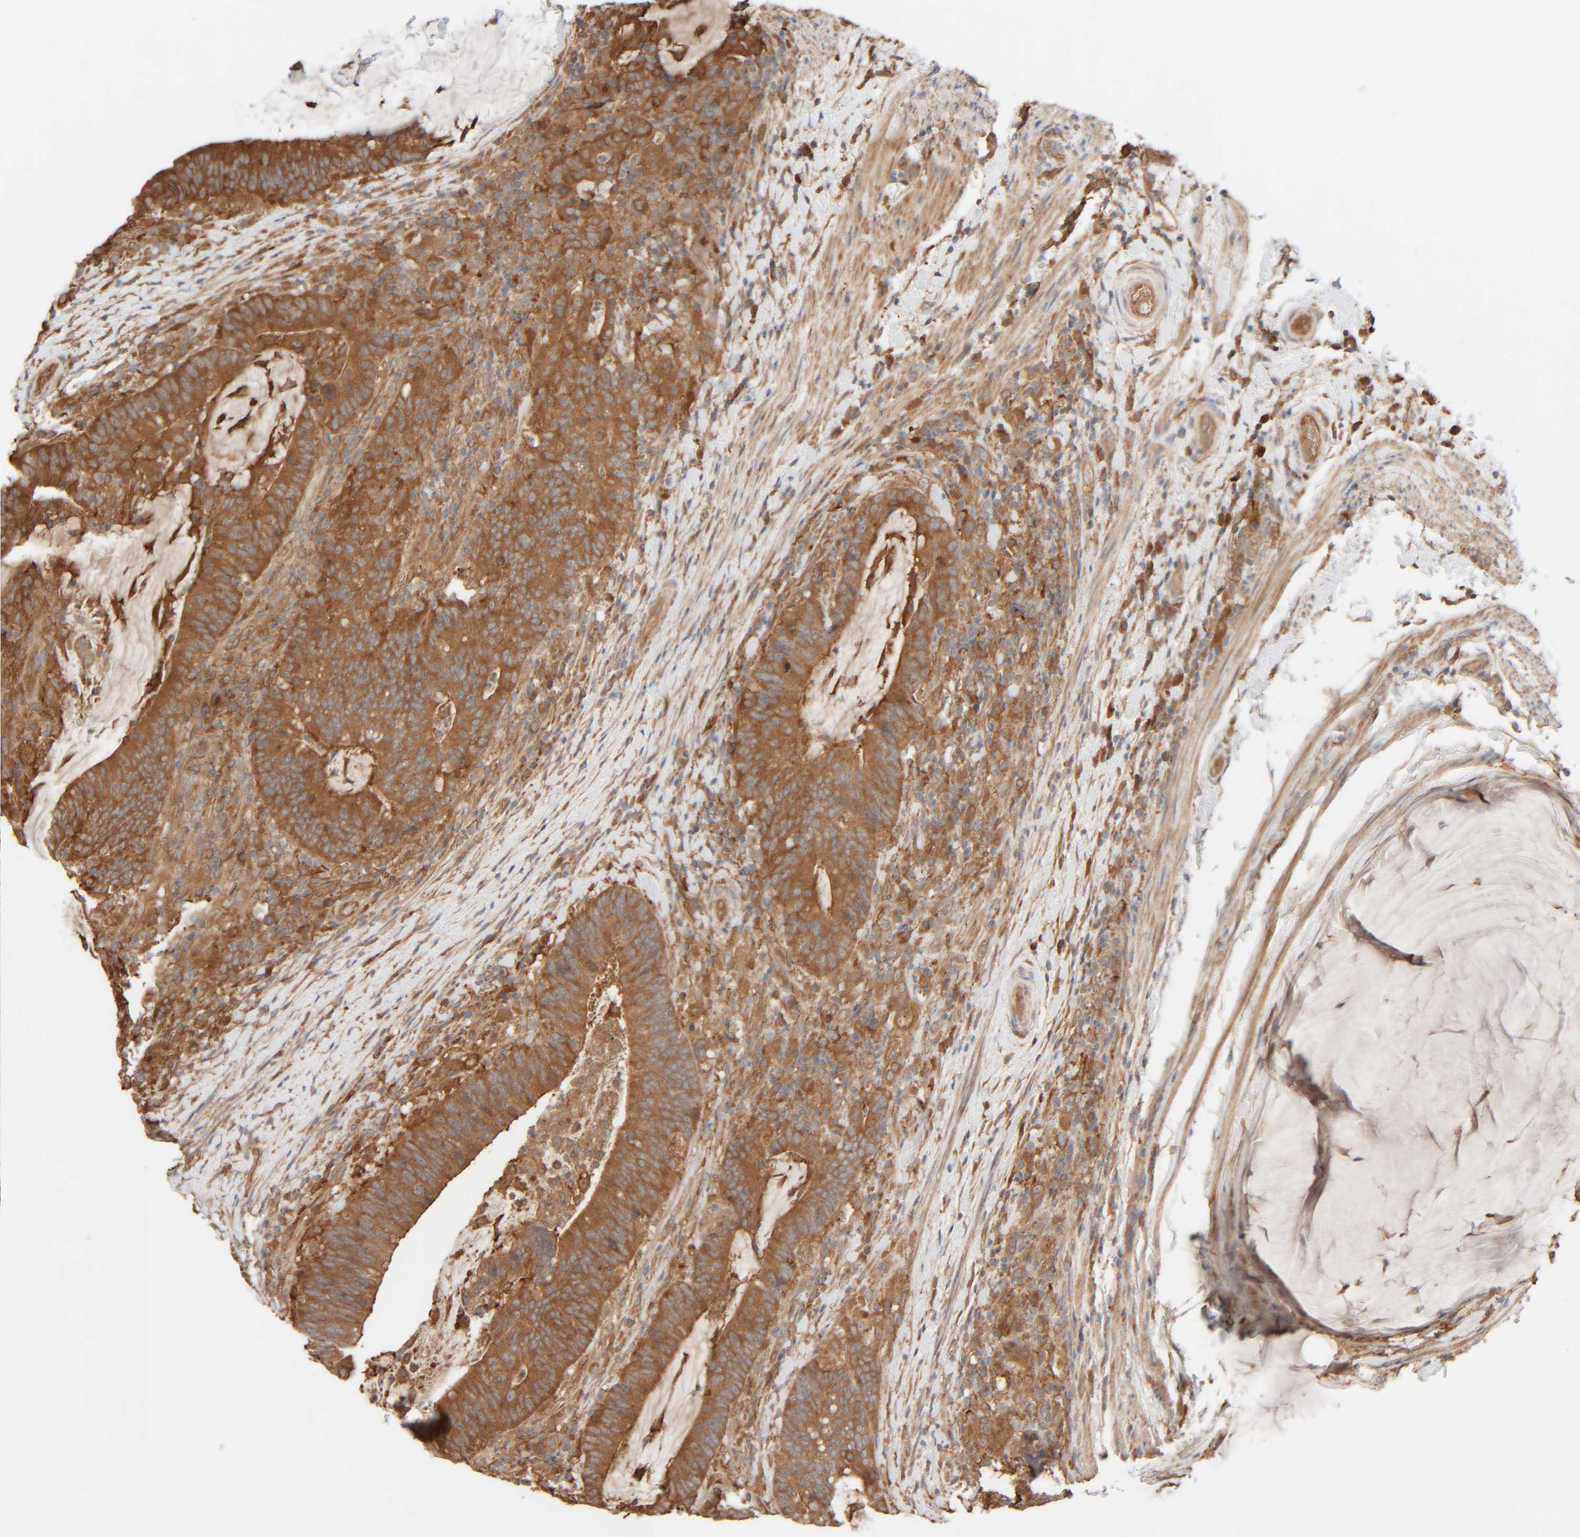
{"staining": {"intensity": "moderate", "quantity": ">75%", "location": "cytoplasmic/membranous"}, "tissue": "colorectal cancer", "cell_type": "Tumor cells", "image_type": "cancer", "snomed": [{"axis": "morphology", "description": "Adenocarcinoma, NOS"}, {"axis": "topography", "description": "Colon"}], "caption": "Human adenocarcinoma (colorectal) stained with a protein marker exhibits moderate staining in tumor cells.", "gene": "TMEM192", "patient": {"sex": "female", "age": 66}}